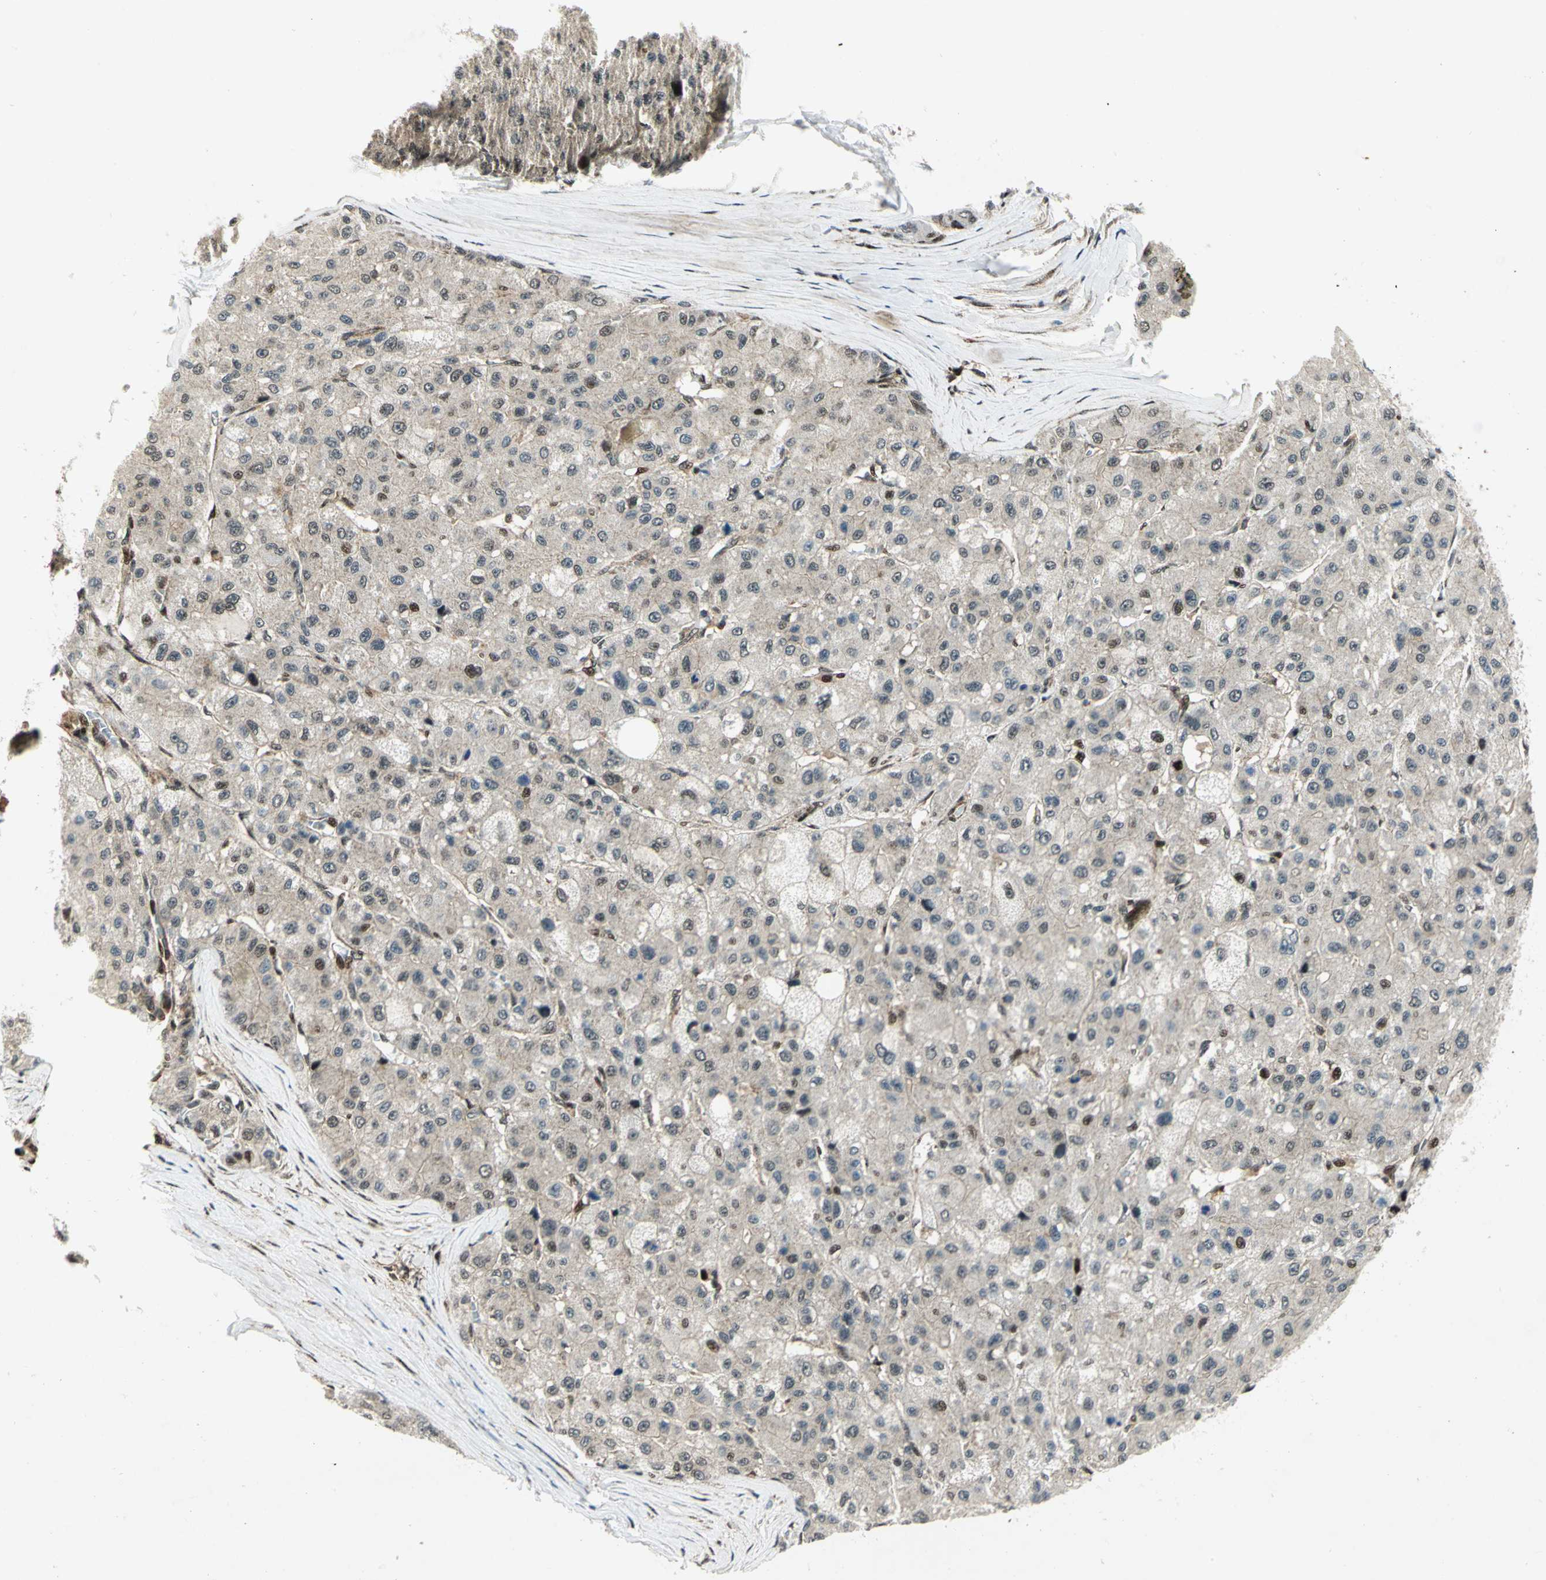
{"staining": {"intensity": "moderate", "quantity": "25%-75%", "location": "cytoplasmic/membranous,nuclear"}, "tissue": "liver cancer", "cell_type": "Tumor cells", "image_type": "cancer", "snomed": [{"axis": "morphology", "description": "Carcinoma, Hepatocellular, NOS"}, {"axis": "topography", "description": "Liver"}], "caption": "The image exhibits staining of liver cancer, revealing moderate cytoplasmic/membranous and nuclear protein expression (brown color) within tumor cells.", "gene": "COPS5", "patient": {"sex": "male", "age": 80}}